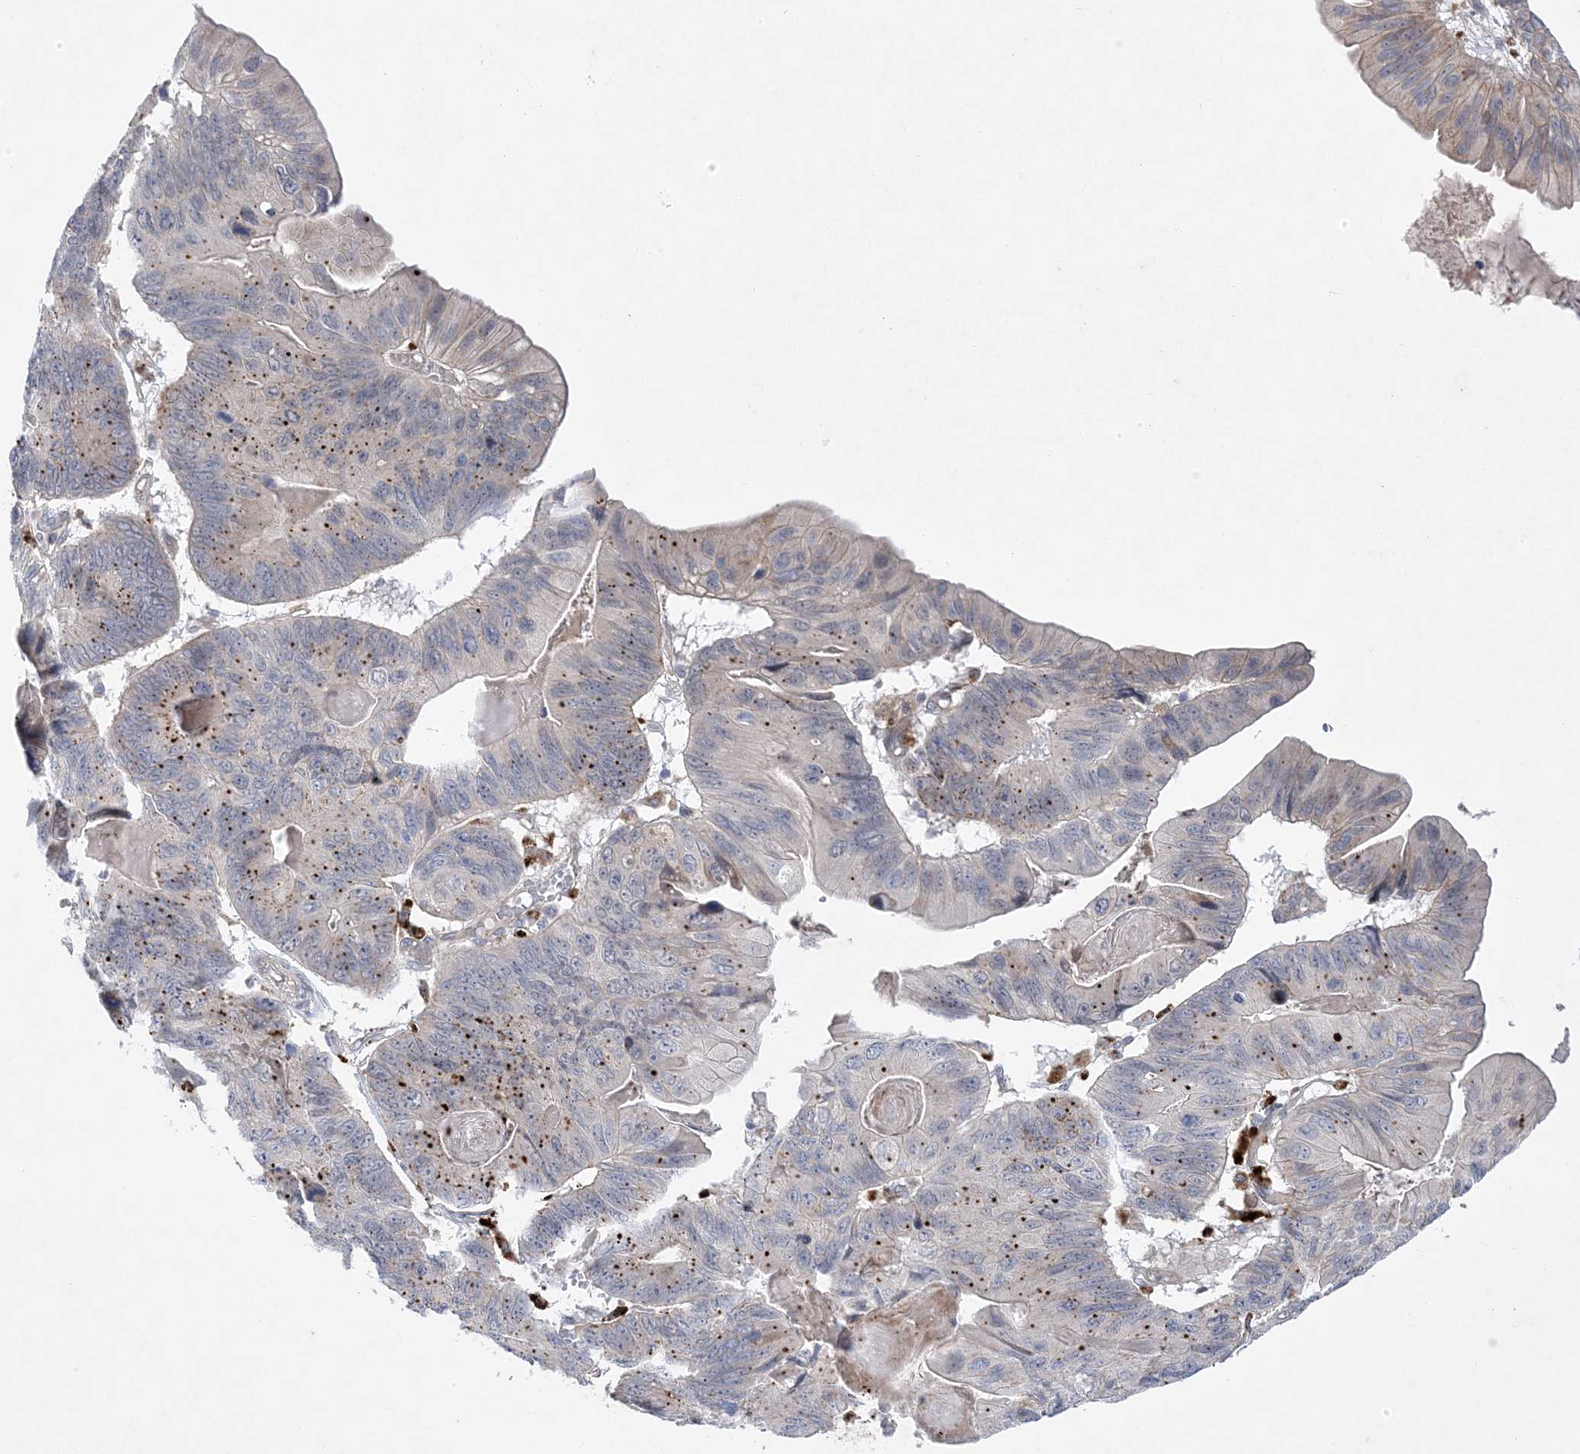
{"staining": {"intensity": "moderate", "quantity": "<25%", "location": "cytoplasmic/membranous"}, "tissue": "ovarian cancer", "cell_type": "Tumor cells", "image_type": "cancer", "snomed": [{"axis": "morphology", "description": "Cystadenocarcinoma, mucinous, NOS"}, {"axis": "topography", "description": "Ovary"}], "caption": "The micrograph demonstrates a brown stain indicating the presence of a protein in the cytoplasmic/membranous of tumor cells in mucinous cystadenocarcinoma (ovarian).", "gene": "ANAPC1", "patient": {"sex": "female", "age": 61}}